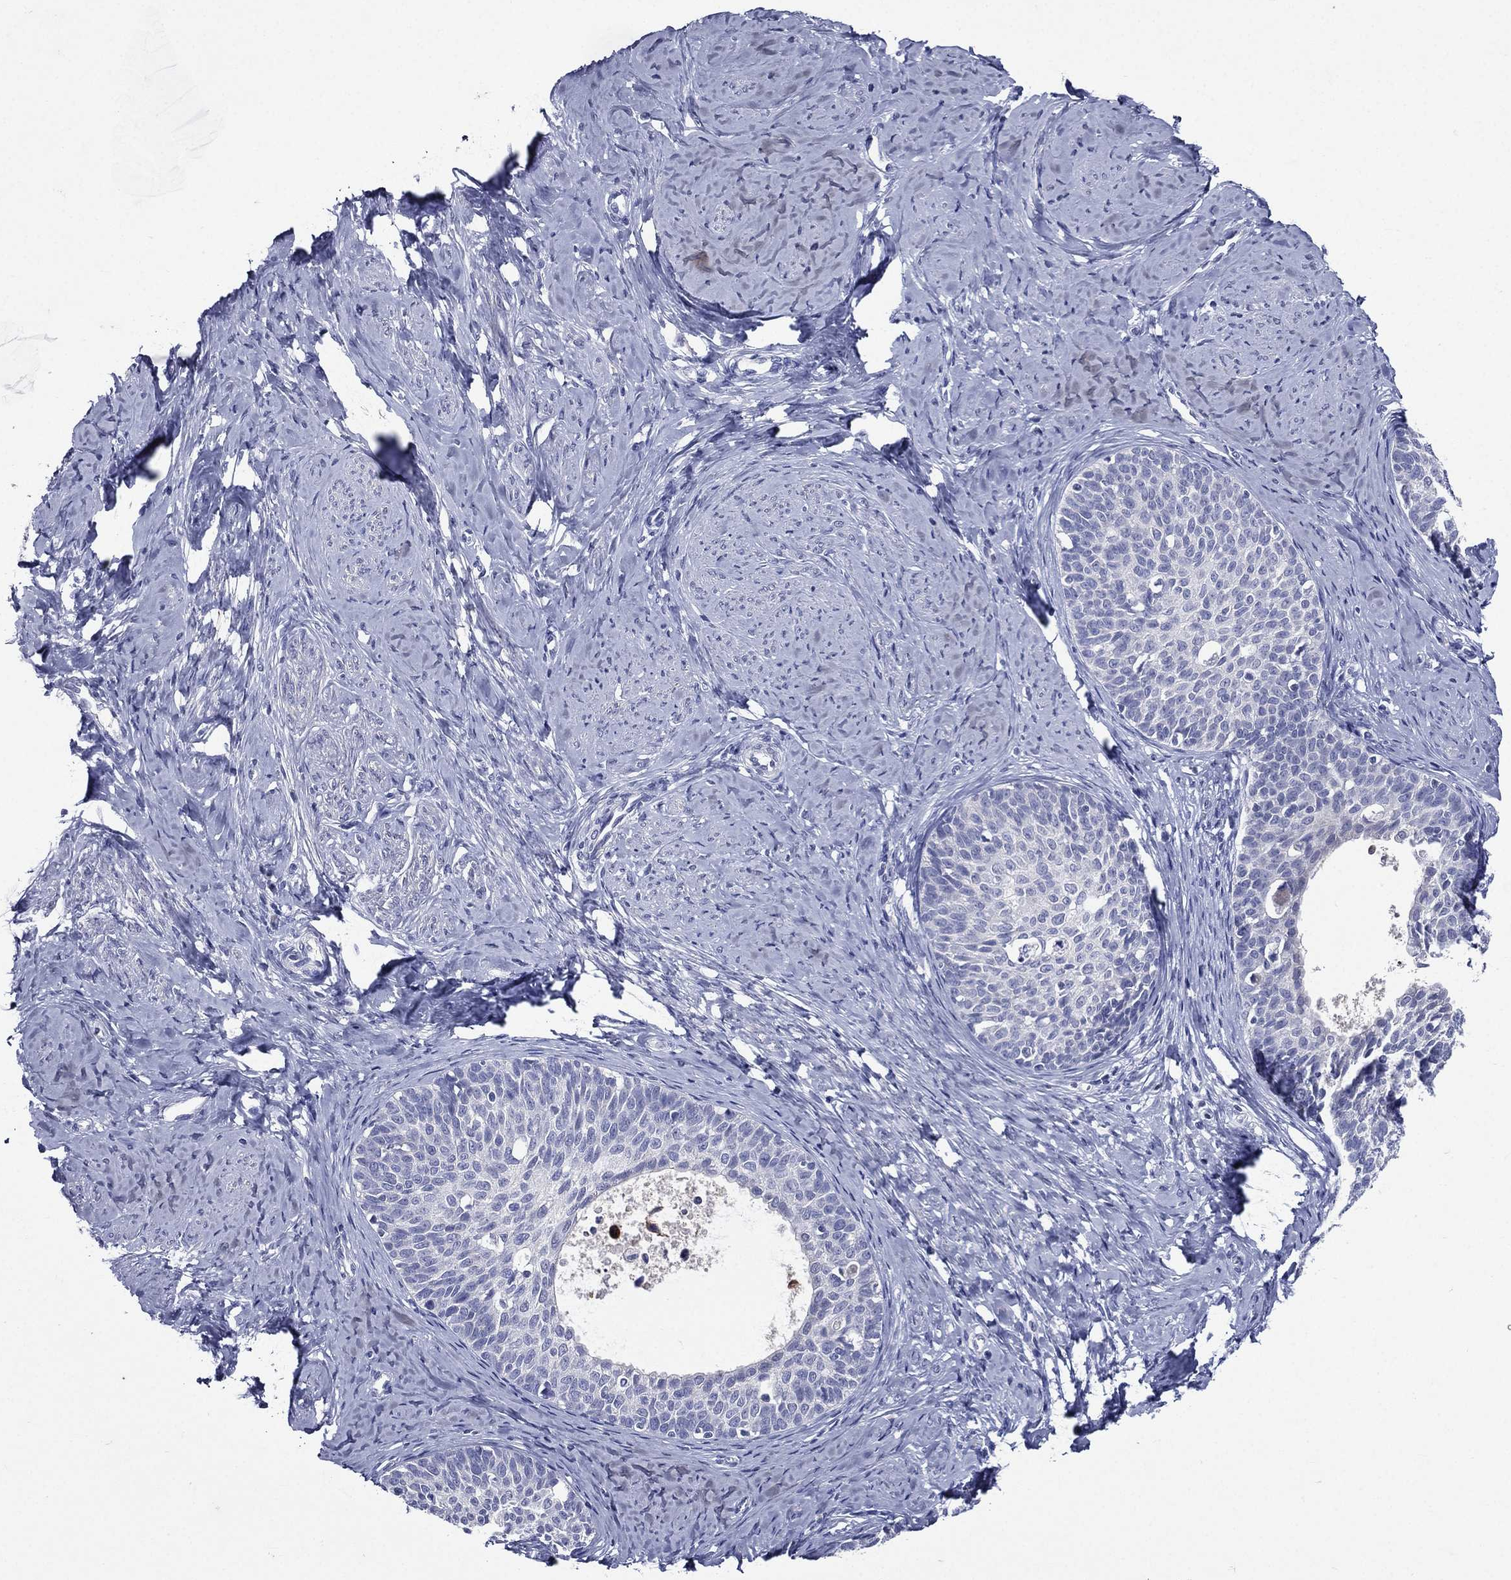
{"staining": {"intensity": "negative", "quantity": "none", "location": "none"}, "tissue": "cervical cancer", "cell_type": "Tumor cells", "image_type": "cancer", "snomed": [{"axis": "morphology", "description": "Squamous cell carcinoma, NOS"}, {"axis": "topography", "description": "Cervix"}], "caption": "Micrograph shows no significant protein expression in tumor cells of cervical squamous cell carcinoma.", "gene": "TGM1", "patient": {"sex": "female", "age": 51}}